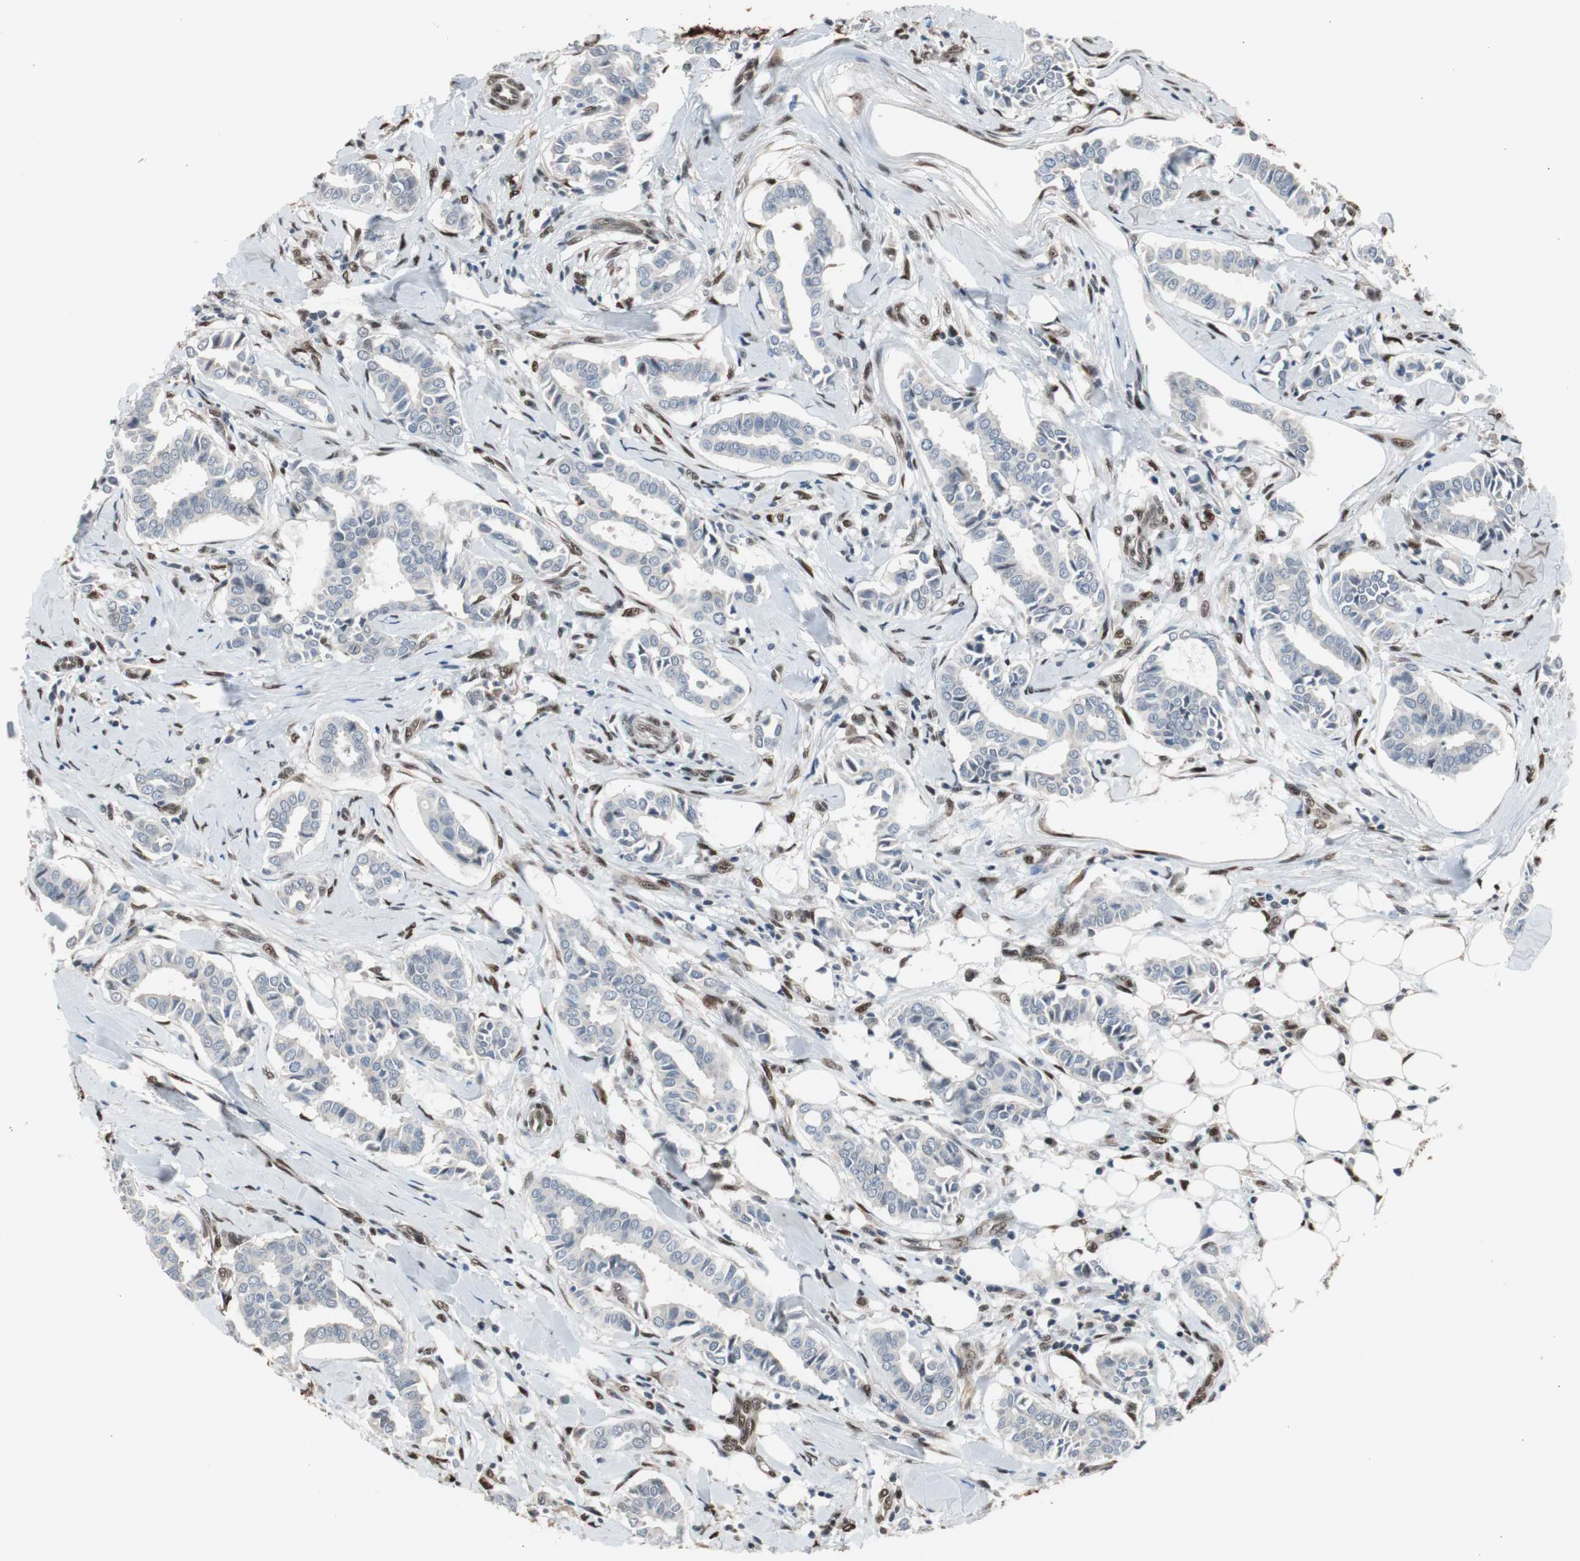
{"staining": {"intensity": "negative", "quantity": "none", "location": "none"}, "tissue": "head and neck cancer", "cell_type": "Tumor cells", "image_type": "cancer", "snomed": [{"axis": "morphology", "description": "Adenocarcinoma, NOS"}, {"axis": "topography", "description": "Salivary gland"}, {"axis": "topography", "description": "Head-Neck"}], "caption": "DAB immunohistochemical staining of head and neck cancer (adenocarcinoma) exhibits no significant staining in tumor cells.", "gene": "PML", "patient": {"sex": "female", "age": 59}}